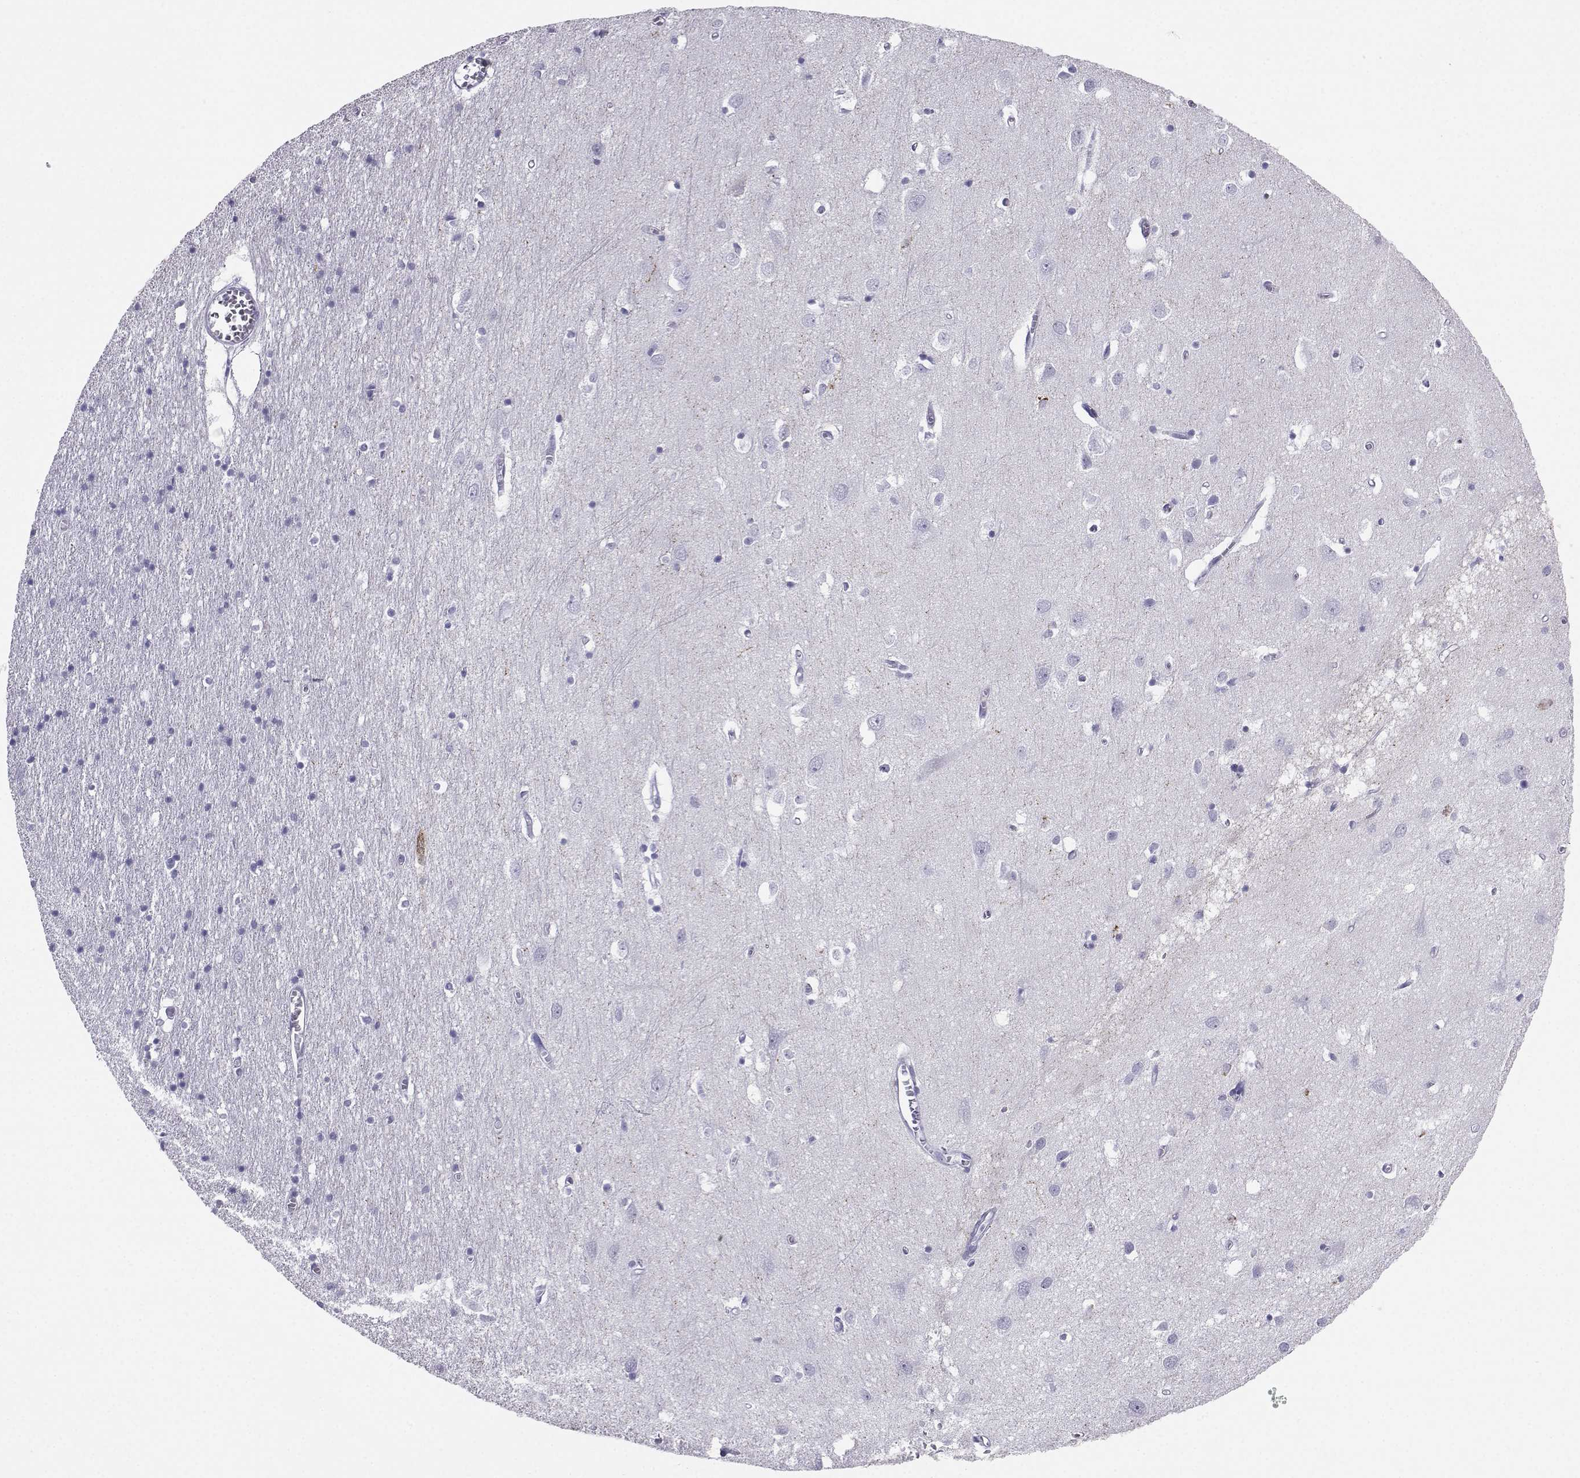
{"staining": {"intensity": "negative", "quantity": "none", "location": "none"}, "tissue": "cerebral cortex", "cell_type": "Endothelial cells", "image_type": "normal", "snomed": [{"axis": "morphology", "description": "Normal tissue, NOS"}, {"axis": "topography", "description": "Cerebral cortex"}], "caption": "Immunohistochemical staining of unremarkable human cerebral cortex shows no significant staining in endothelial cells.", "gene": "SST", "patient": {"sex": "male", "age": 70}}